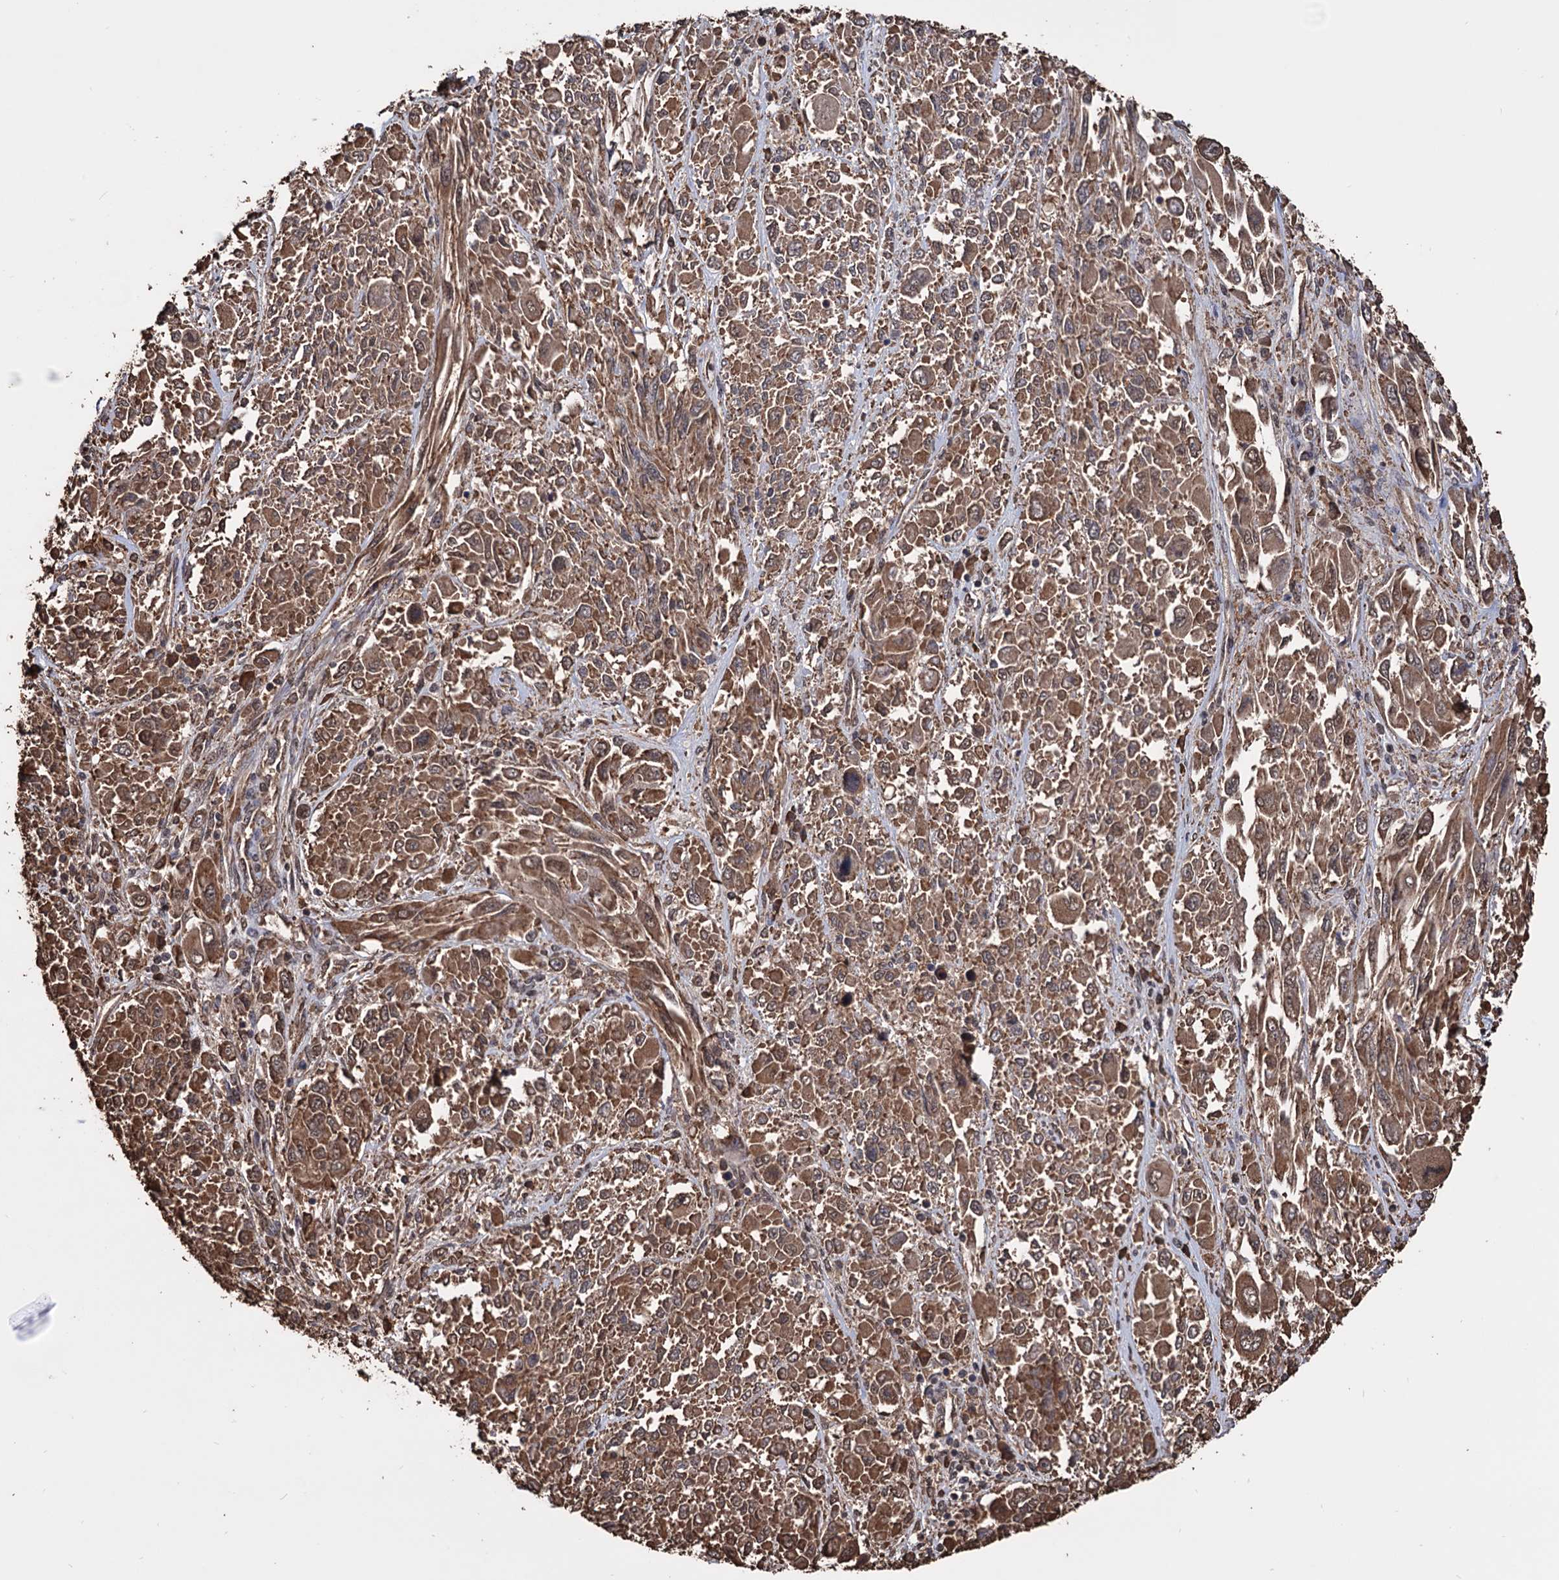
{"staining": {"intensity": "moderate", "quantity": ">75%", "location": "cytoplasmic/membranous"}, "tissue": "melanoma", "cell_type": "Tumor cells", "image_type": "cancer", "snomed": [{"axis": "morphology", "description": "Malignant melanoma, NOS"}, {"axis": "topography", "description": "Skin"}], "caption": "Human melanoma stained for a protein (brown) demonstrates moderate cytoplasmic/membranous positive staining in about >75% of tumor cells.", "gene": "TBC1D12", "patient": {"sex": "female", "age": 91}}